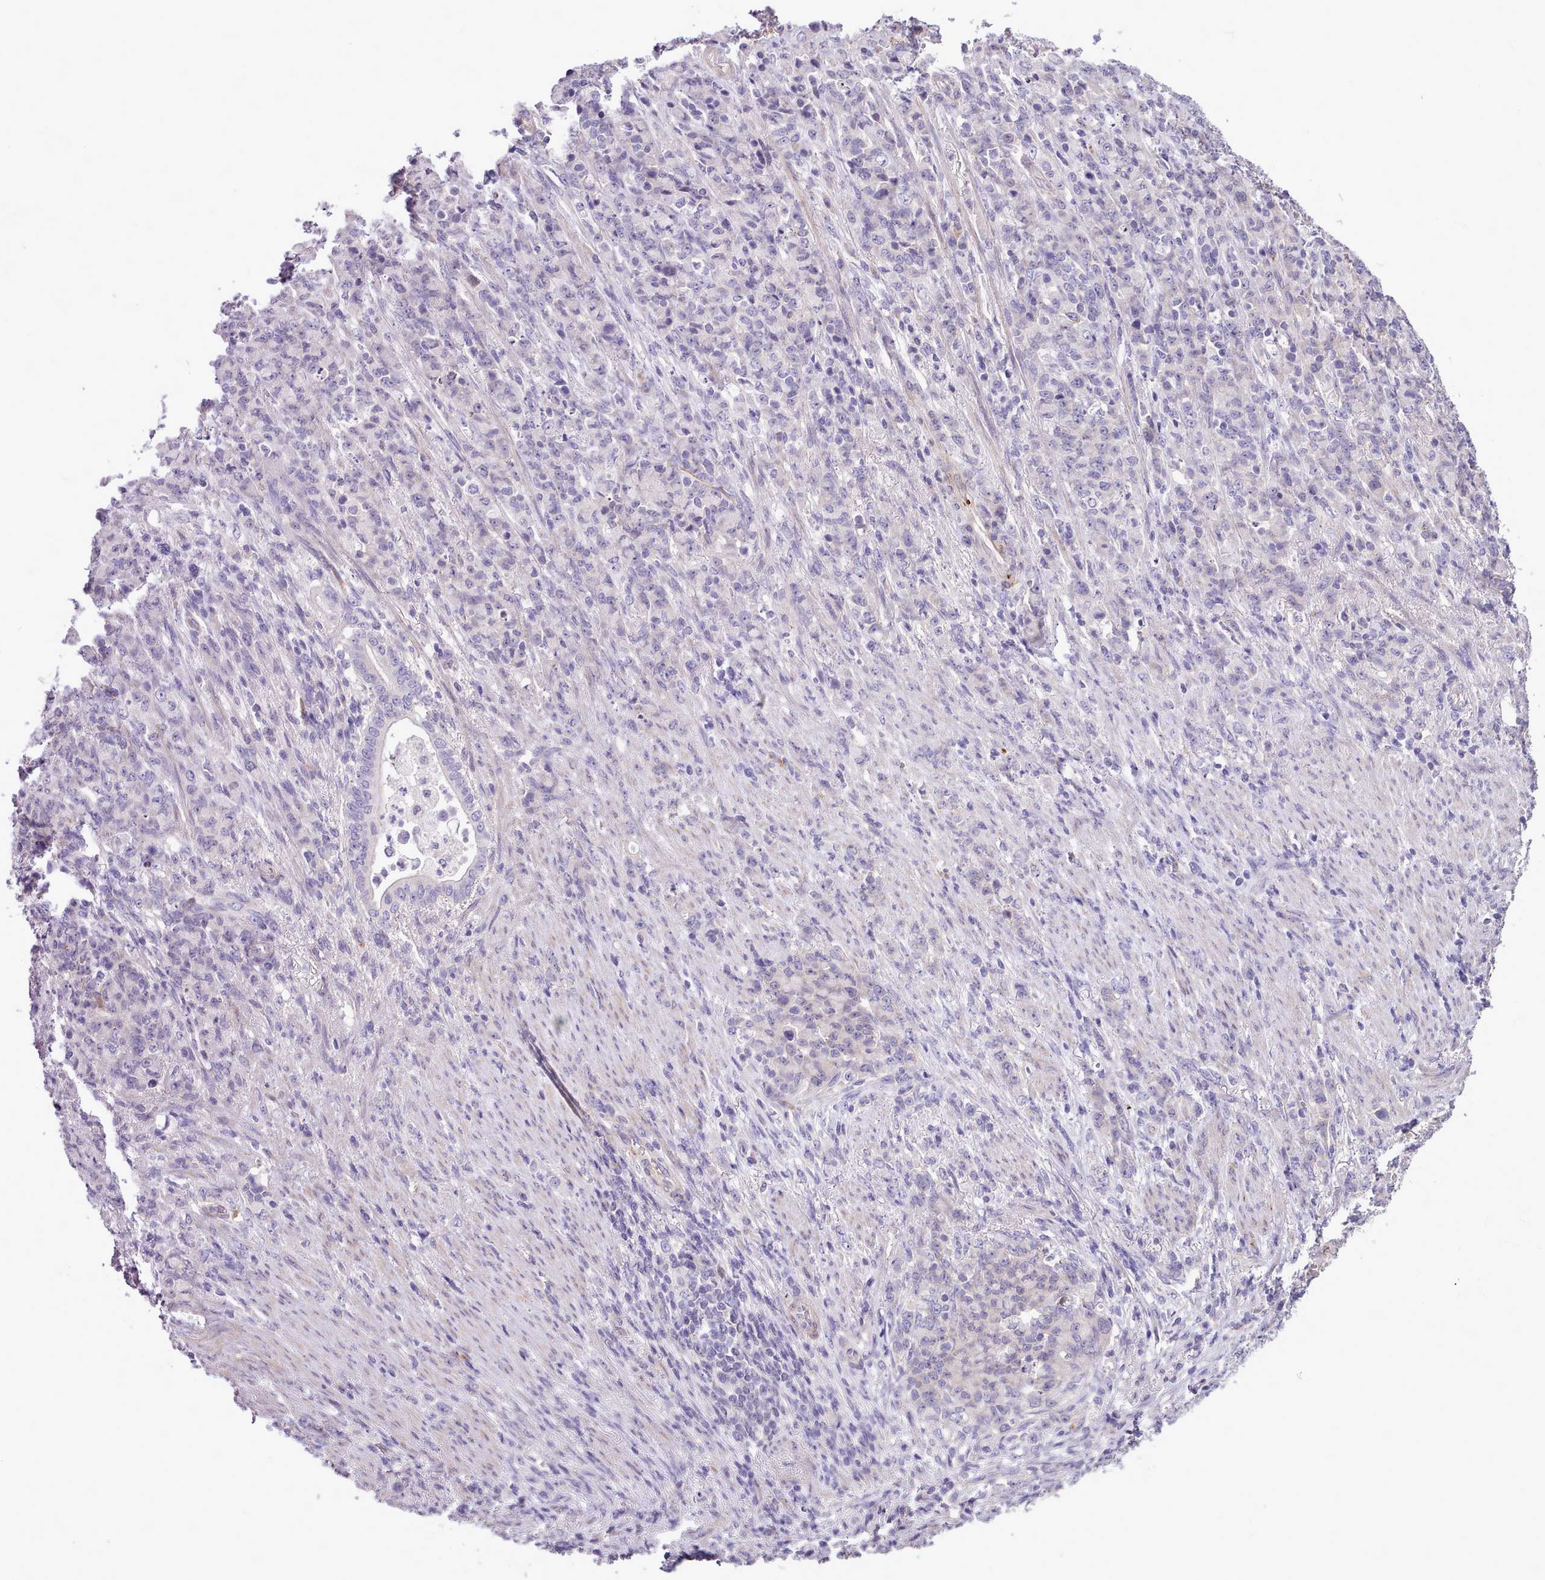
{"staining": {"intensity": "negative", "quantity": "none", "location": "none"}, "tissue": "stomach cancer", "cell_type": "Tumor cells", "image_type": "cancer", "snomed": [{"axis": "morphology", "description": "Adenocarcinoma, NOS"}, {"axis": "topography", "description": "Stomach"}], "caption": "Tumor cells are negative for brown protein staining in stomach adenocarcinoma.", "gene": "SETX", "patient": {"sex": "female", "age": 79}}